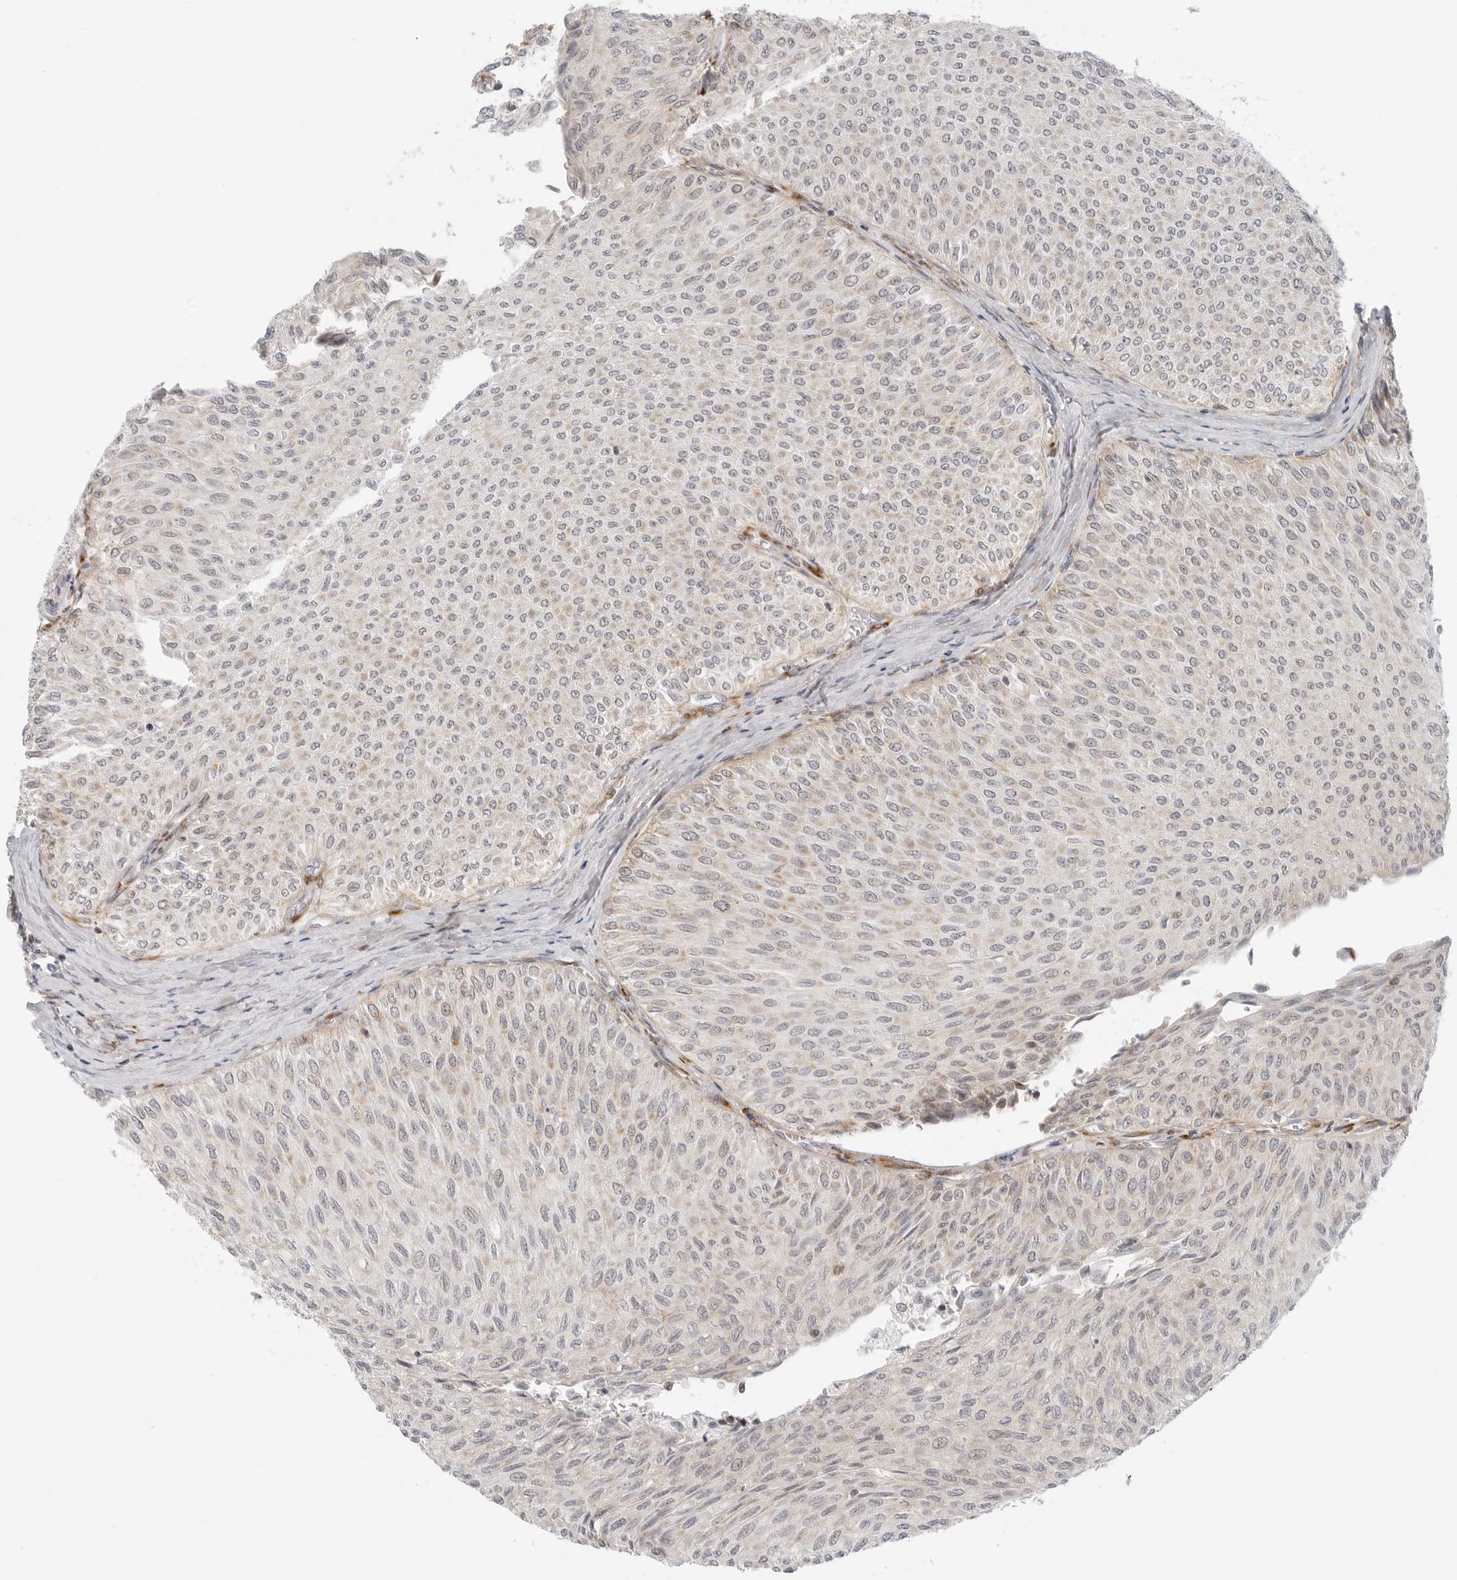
{"staining": {"intensity": "weak", "quantity": "25%-75%", "location": "cytoplasmic/membranous"}, "tissue": "urothelial cancer", "cell_type": "Tumor cells", "image_type": "cancer", "snomed": [{"axis": "morphology", "description": "Urothelial carcinoma, Low grade"}, {"axis": "topography", "description": "Urinary bladder"}], "caption": "Immunohistochemistry staining of urothelial cancer, which exhibits low levels of weak cytoplasmic/membranous positivity in about 25%-75% of tumor cells indicating weak cytoplasmic/membranous protein positivity. The staining was performed using DAB (brown) for protein detection and nuclei were counterstained in hematoxylin (blue).", "gene": "C1QTNF1", "patient": {"sex": "male", "age": 78}}